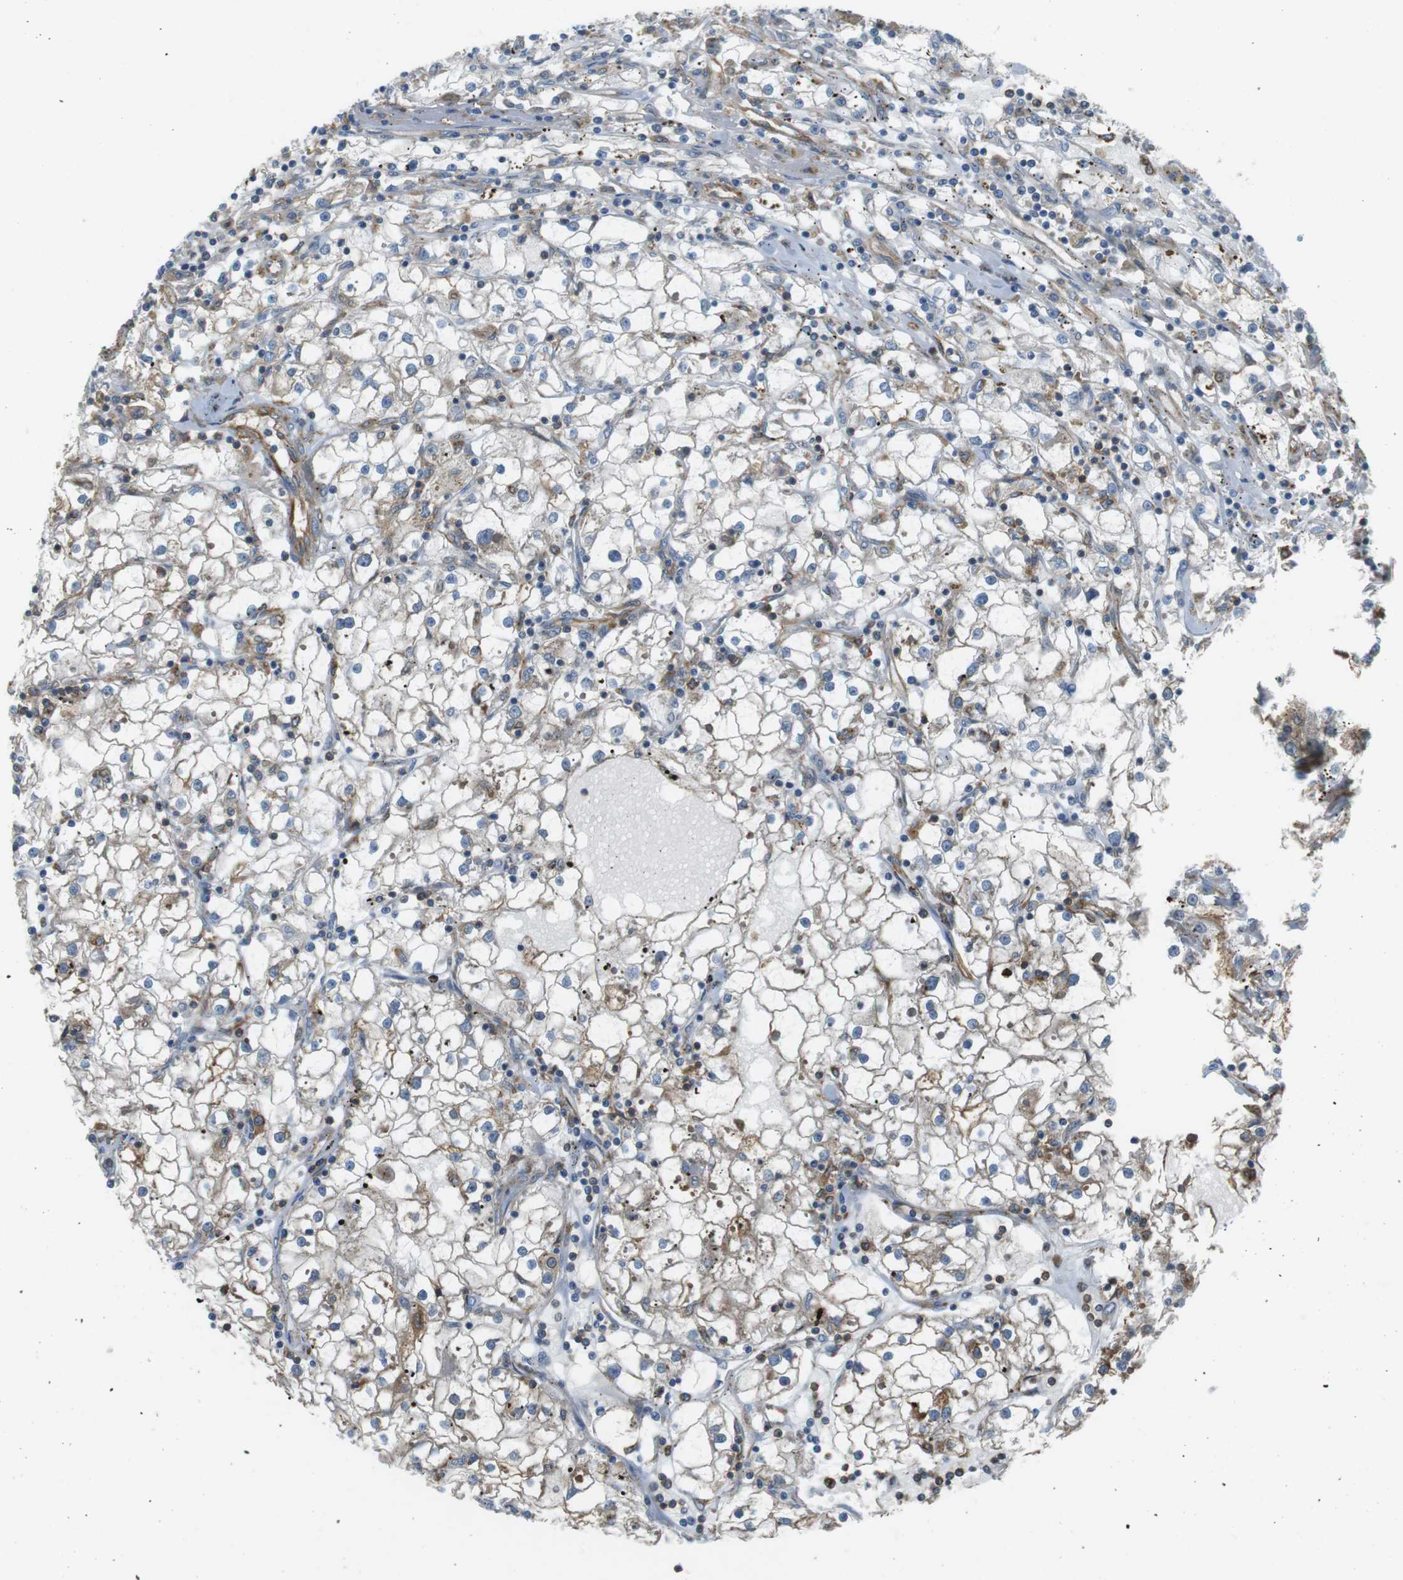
{"staining": {"intensity": "moderate", "quantity": "25%-75%", "location": "cytoplasmic/membranous"}, "tissue": "renal cancer", "cell_type": "Tumor cells", "image_type": "cancer", "snomed": [{"axis": "morphology", "description": "Adenocarcinoma, NOS"}, {"axis": "topography", "description": "Kidney"}], "caption": "Renal cancer (adenocarcinoma) stained with DAB (3,3'-diaminobenzidine) IHC reveals medium levels of moderate cytoplasmic/membranous staining in approximately 25%-75% of tumor cells. (IHC, brightfield microscopy, high magnification).", "gene": "PEPD", "patient": {"sex": "male", "age": 56}}